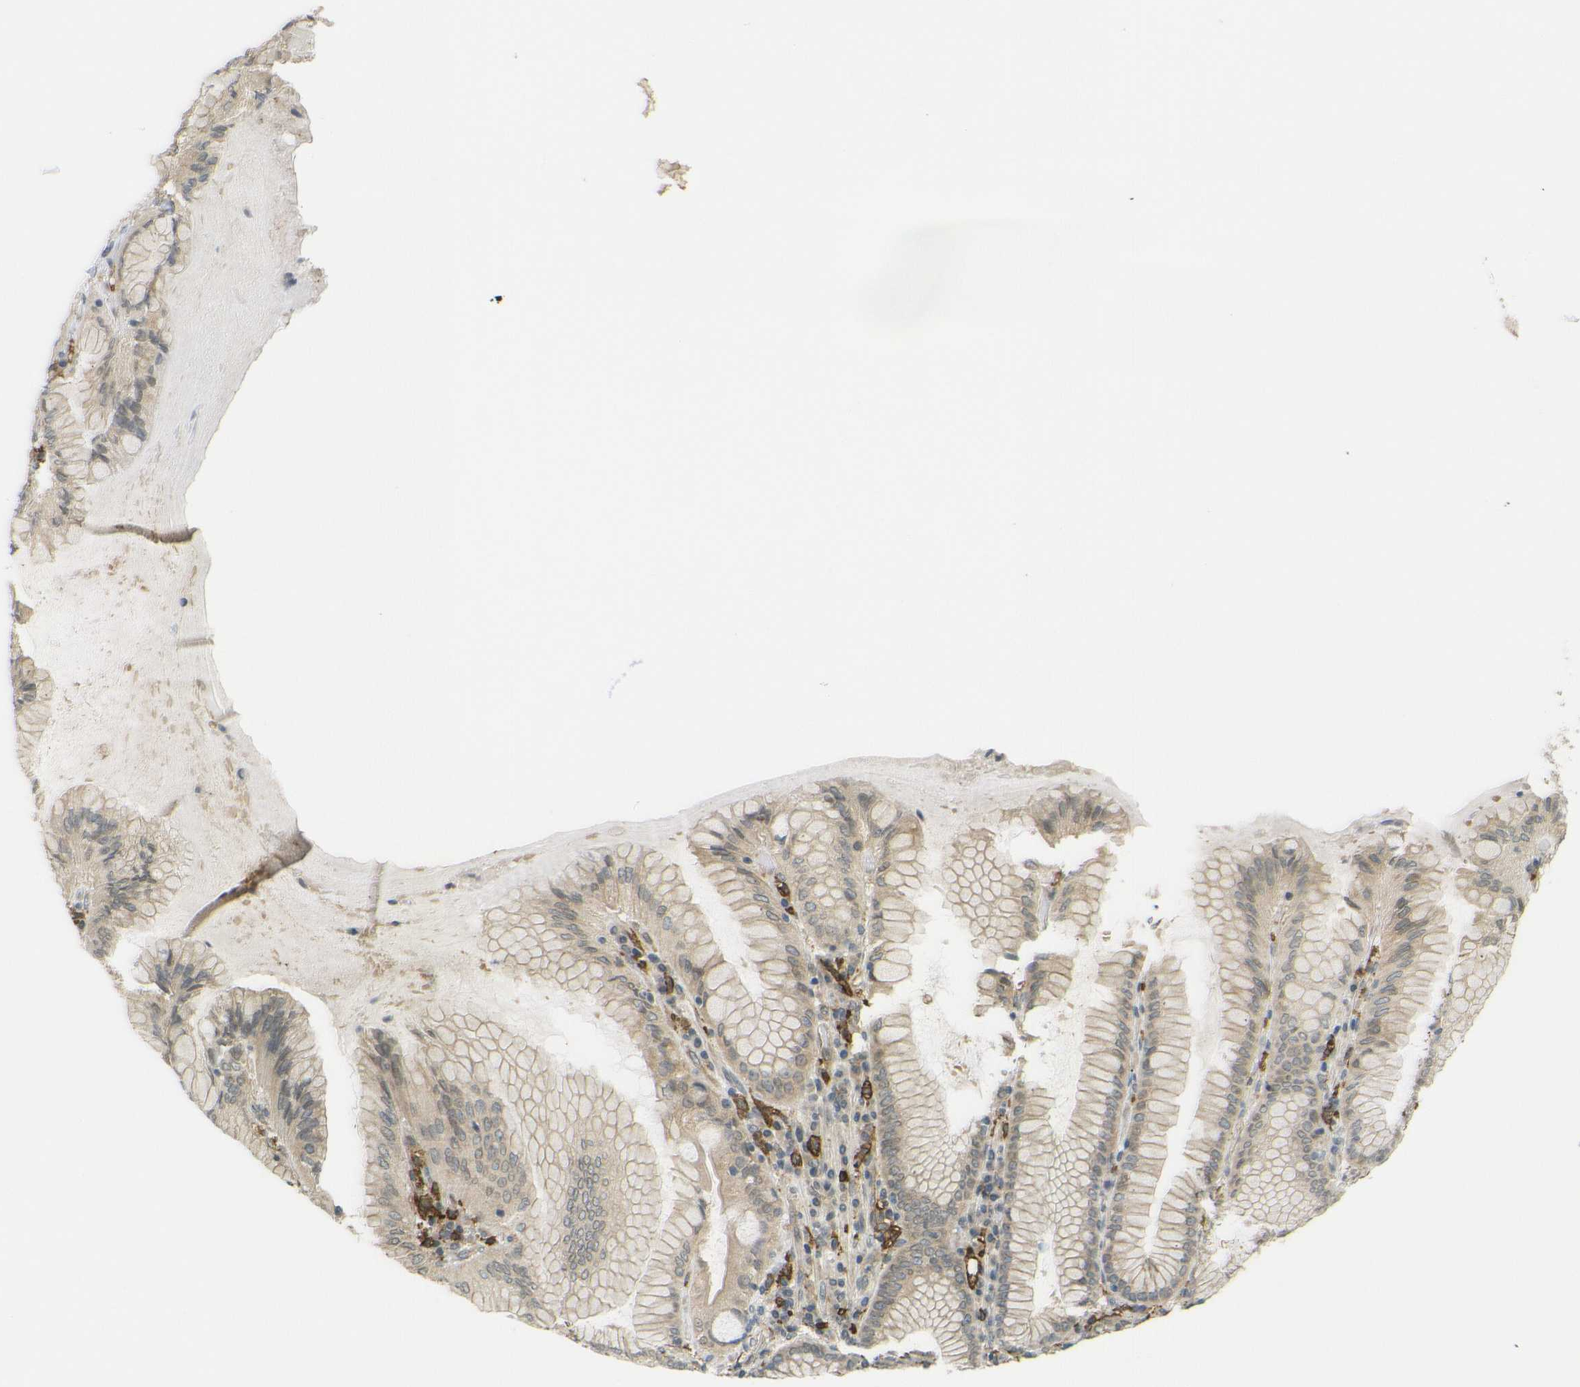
{"staining": {"intensity": "weak", "quantity": ">75%", "location": "cytoplasmic/membranous"}, "tissue": "stomach", "cell_type": "Glandular cells", "image_type": "normal", "snomed": [{"axis": "morphology", "description": "Normal tissue, NOS"}, {"axis": "topography", "description": "Stomach, lower"}], "caption": "Protein staining demonstrates weak cytoplasmic/membranous staining in approximately >75% of glandular cells in unremarkable stomach. Nuclei are stained in blue.", "gene": "DAB2", "patient": {"sex": "female", "age": 76}}